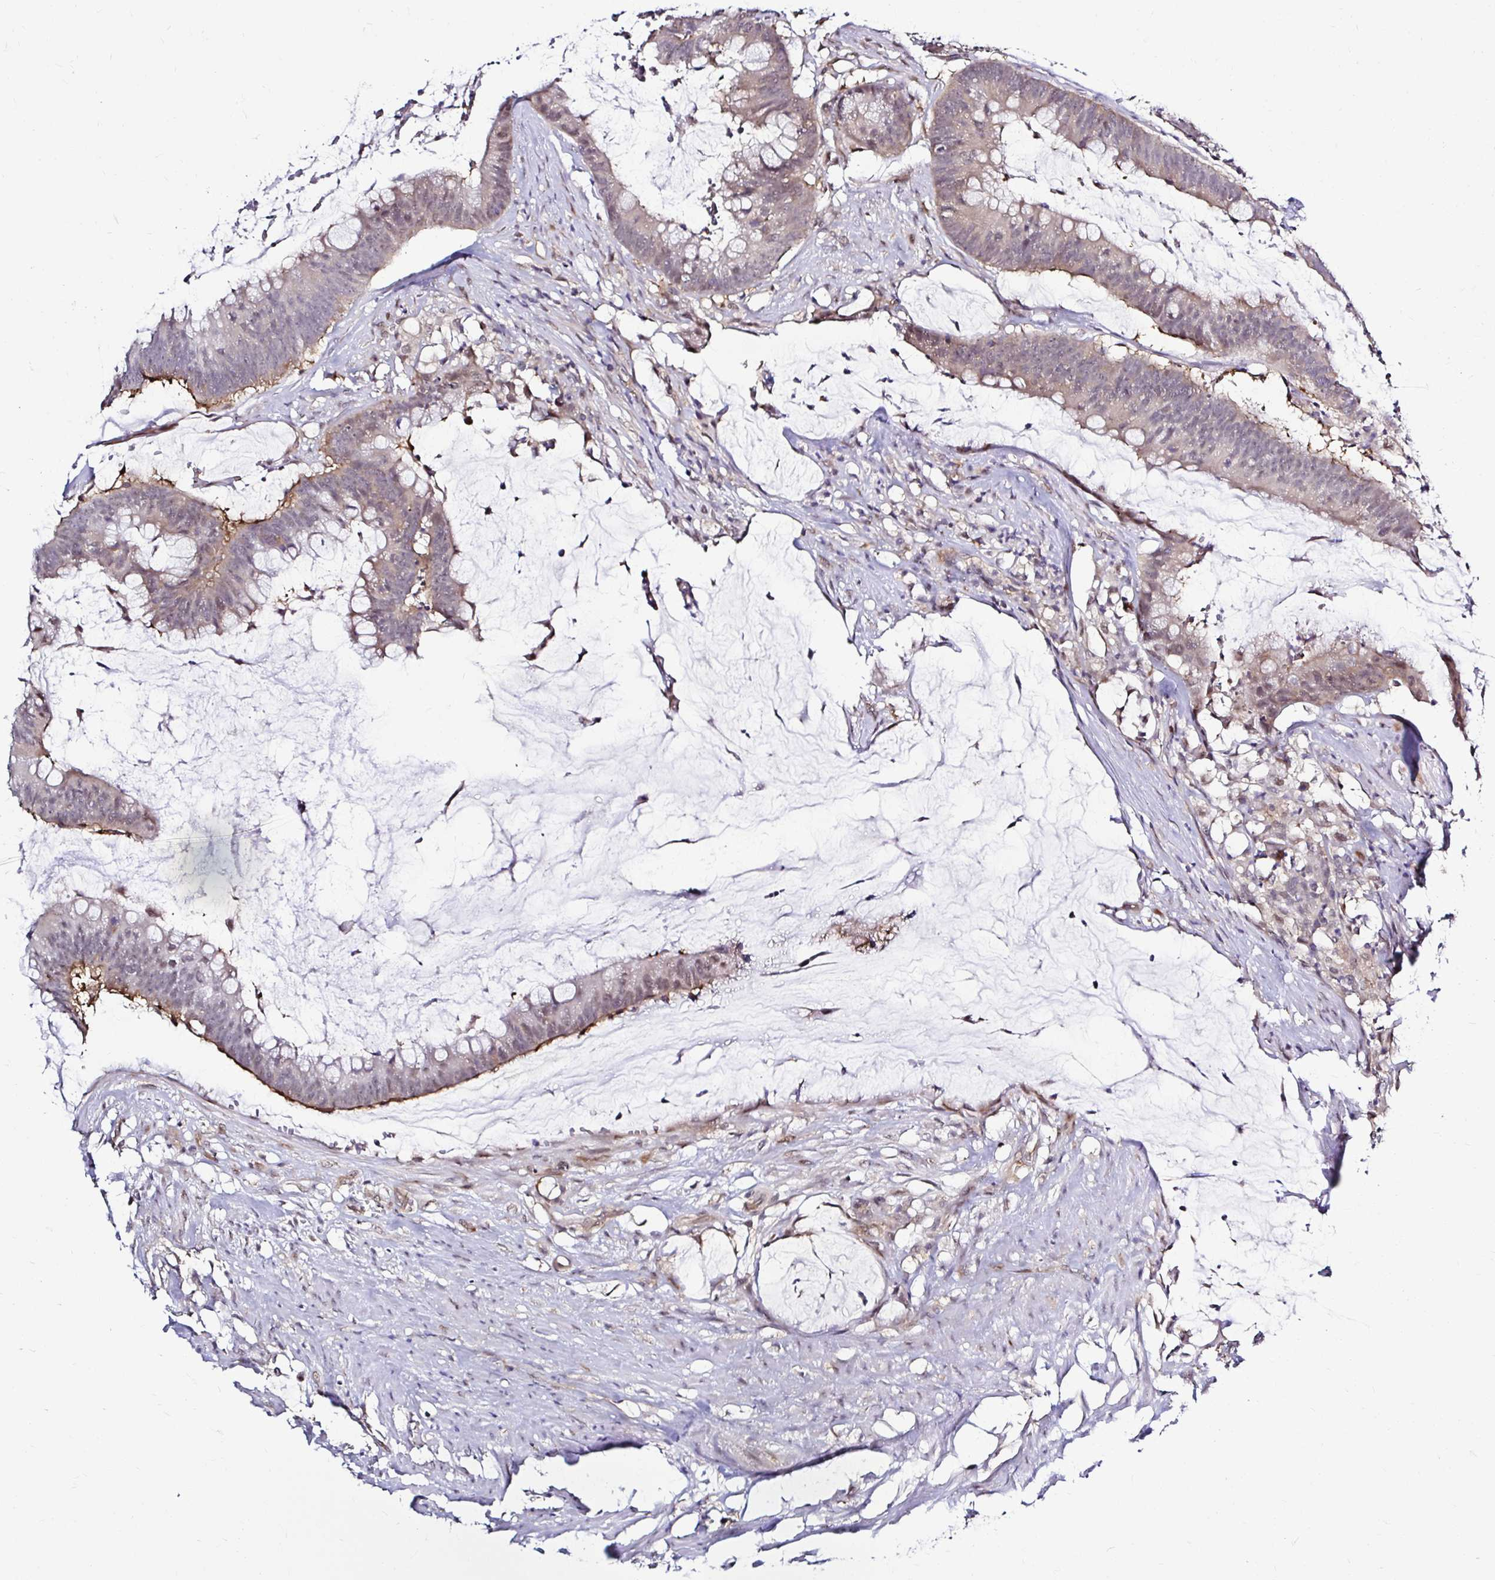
{"staining": {"intensity": "weak", "quantity": "<25%", "location": "nuclear"}, "tissue": "colorectal cancer", "cell_type": "Tumor cells", "image_type": "cancer", "snomed": [{"axis": "morphology", "description": "Adenocarcinoma, NOS"}, {"axis": "topography", "description": "Colon"}], "caption": "Tumor cells are negative for brown protein staining in colorectal cancer (adenocarcinoma). The staining was performed using DAB (3,3'-diaminobenzidine) to visualize the protein expression in brown, while the nuclei were stained in blue with hematoxylin (Magnification: 20x).", "gene": "PSMD3", "patient": {"sex": "male", "age": 62}}